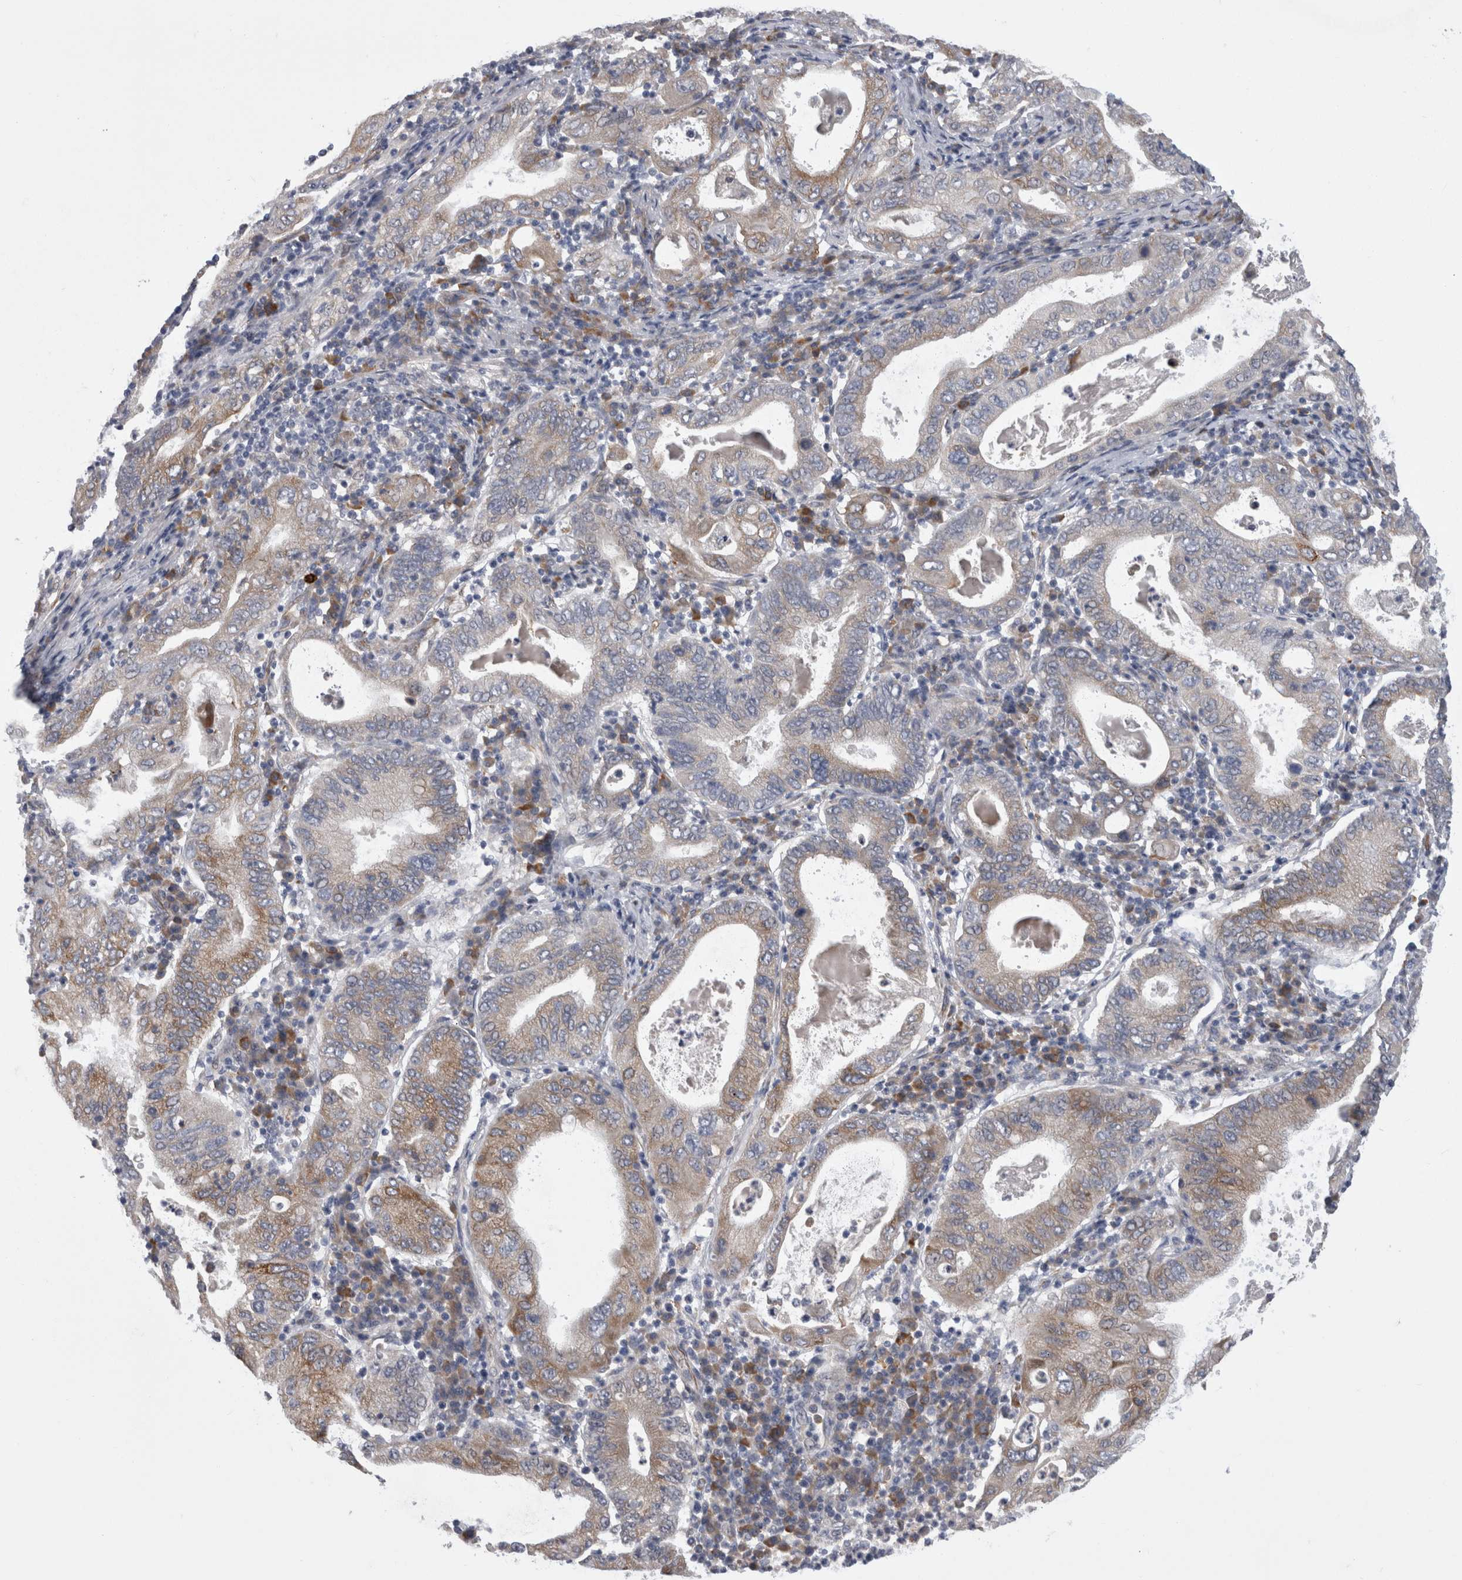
{"staining": {"intensity": "moderate", "quantity": "<25%", "location": "cytoplasmic/membranous"}, "tissue": "stomach cancer", "cell_type": "Tumor cells", "image_type": "cancer", "snomed": [{"axis": "morphology", "description": "Normal tissue, NOS"}, {"axis": "morphology", "description": "Adenocarcinoma, NOS"}, {"axis": "topography", "description": "Esophagus"}, {"axis": "topography", "description": "Stomach, upper"}, {"axis": "topography", "description": "Peripheral nerve tissue"}], "caption": "High-power microscopy captured an immunohistochemistry image of stomach cancer, revealing moderate cytoplasmic/membranous expression in approximately <25% of tumor cells. (IHC, brightfield microscopy, high magnification).", "gene": "FAM83H", "patient": {"sex": "male", "age": 62}}